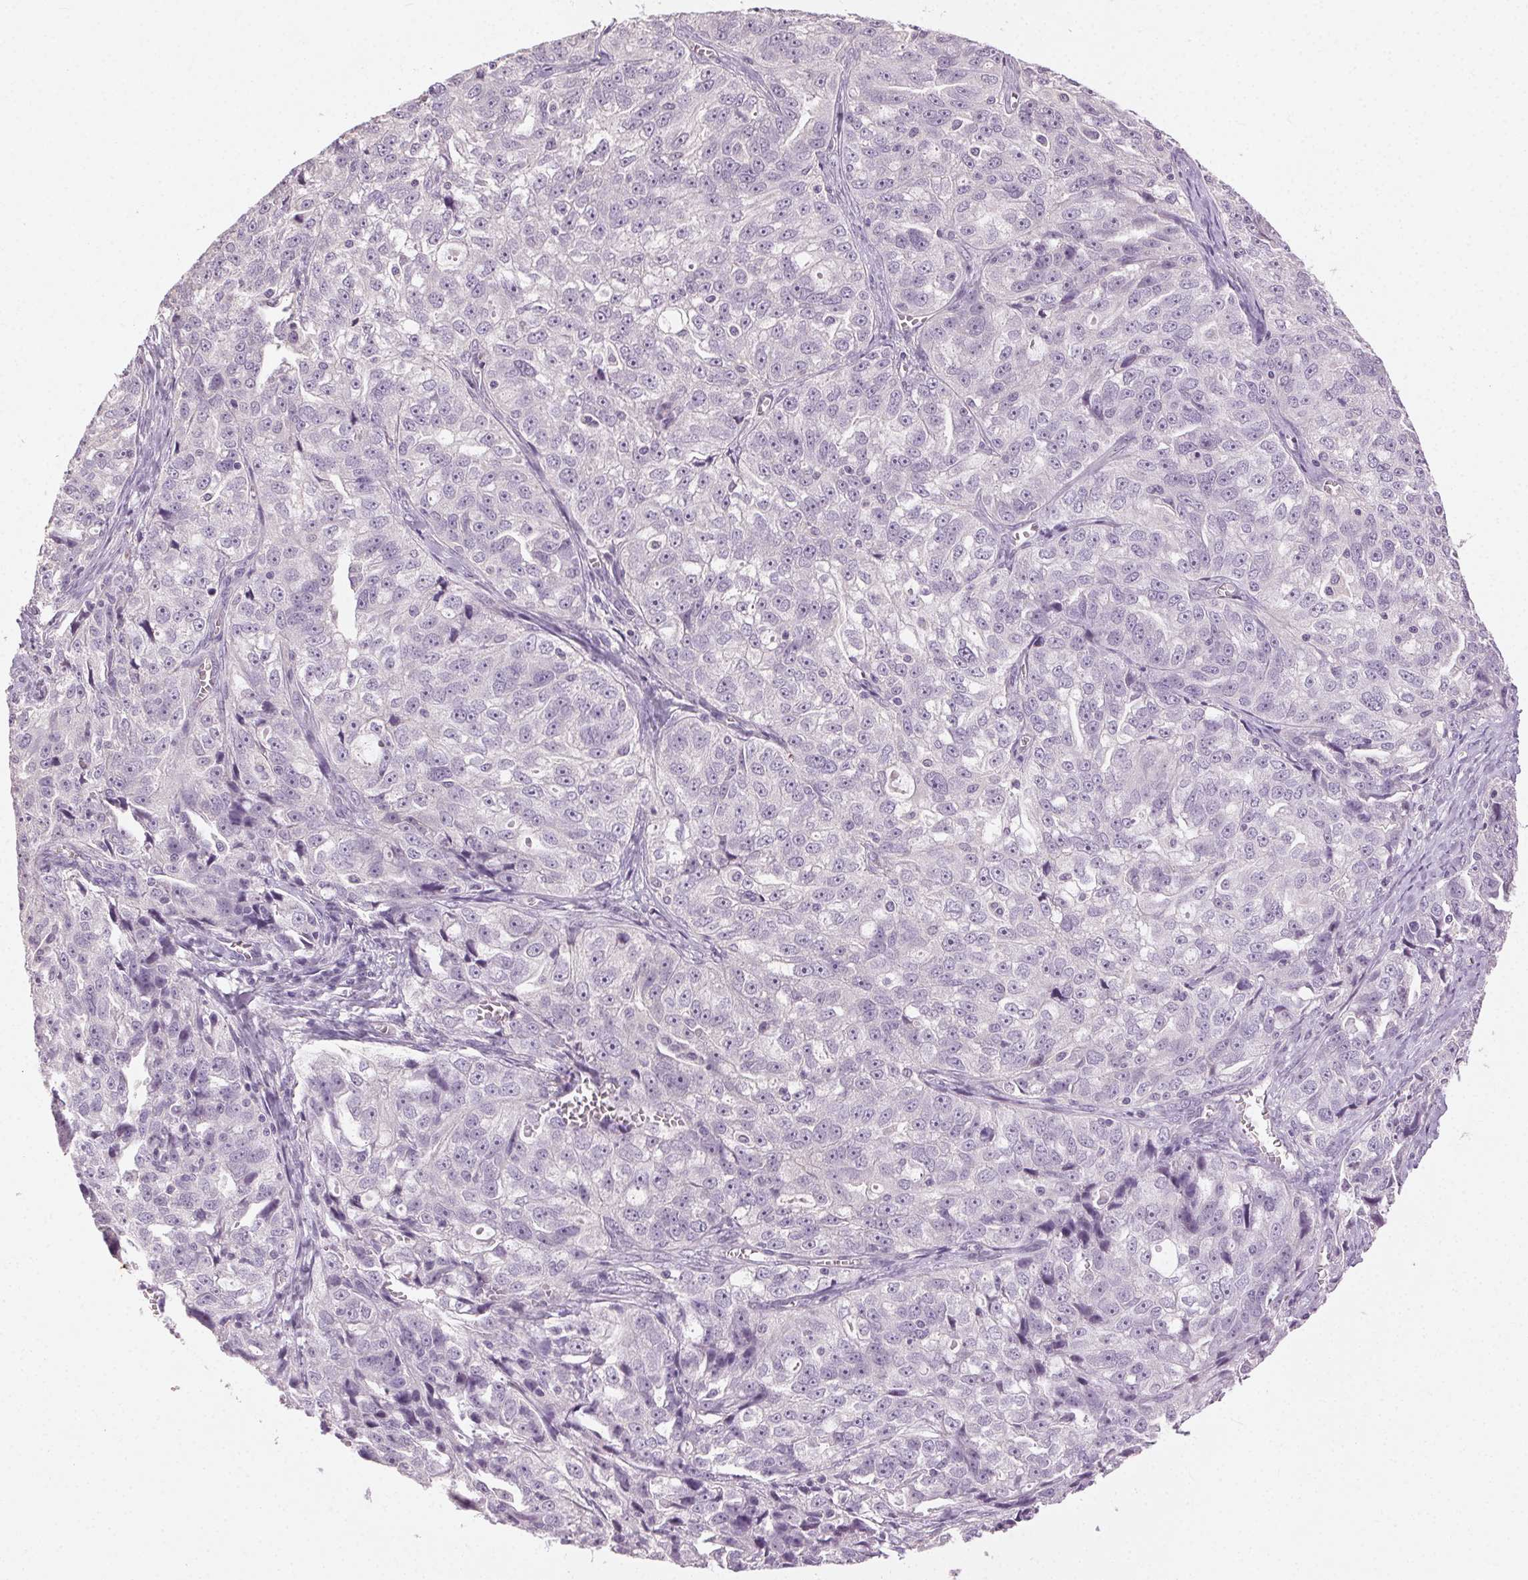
{"staining": {"intensity": "negative", "quantity": "none", "location": "none"}, "tissue": "ovarian cancer", "cell_type": "Tumor cells", "image_type": "cancer", "snomed": [{"axis": "morphology", "description": "Cystadenocarcinoma, serous, NOS"}, {"axis": "topography", "description": "Ovary"}], "caption": "High power microscopy image of an immunohistochemistry (IHC) image of ovarian cancer (serous cystadenocarcinoma), revealing no significant staining in tumor cells. The staining is performed using DAB (3,3'-diaminobenzidine) brown chromogen with nuclei counter-stained in using hematoxylin.", "gene": "CLTRN", "patient": {"sex": "female", "age": 51}}